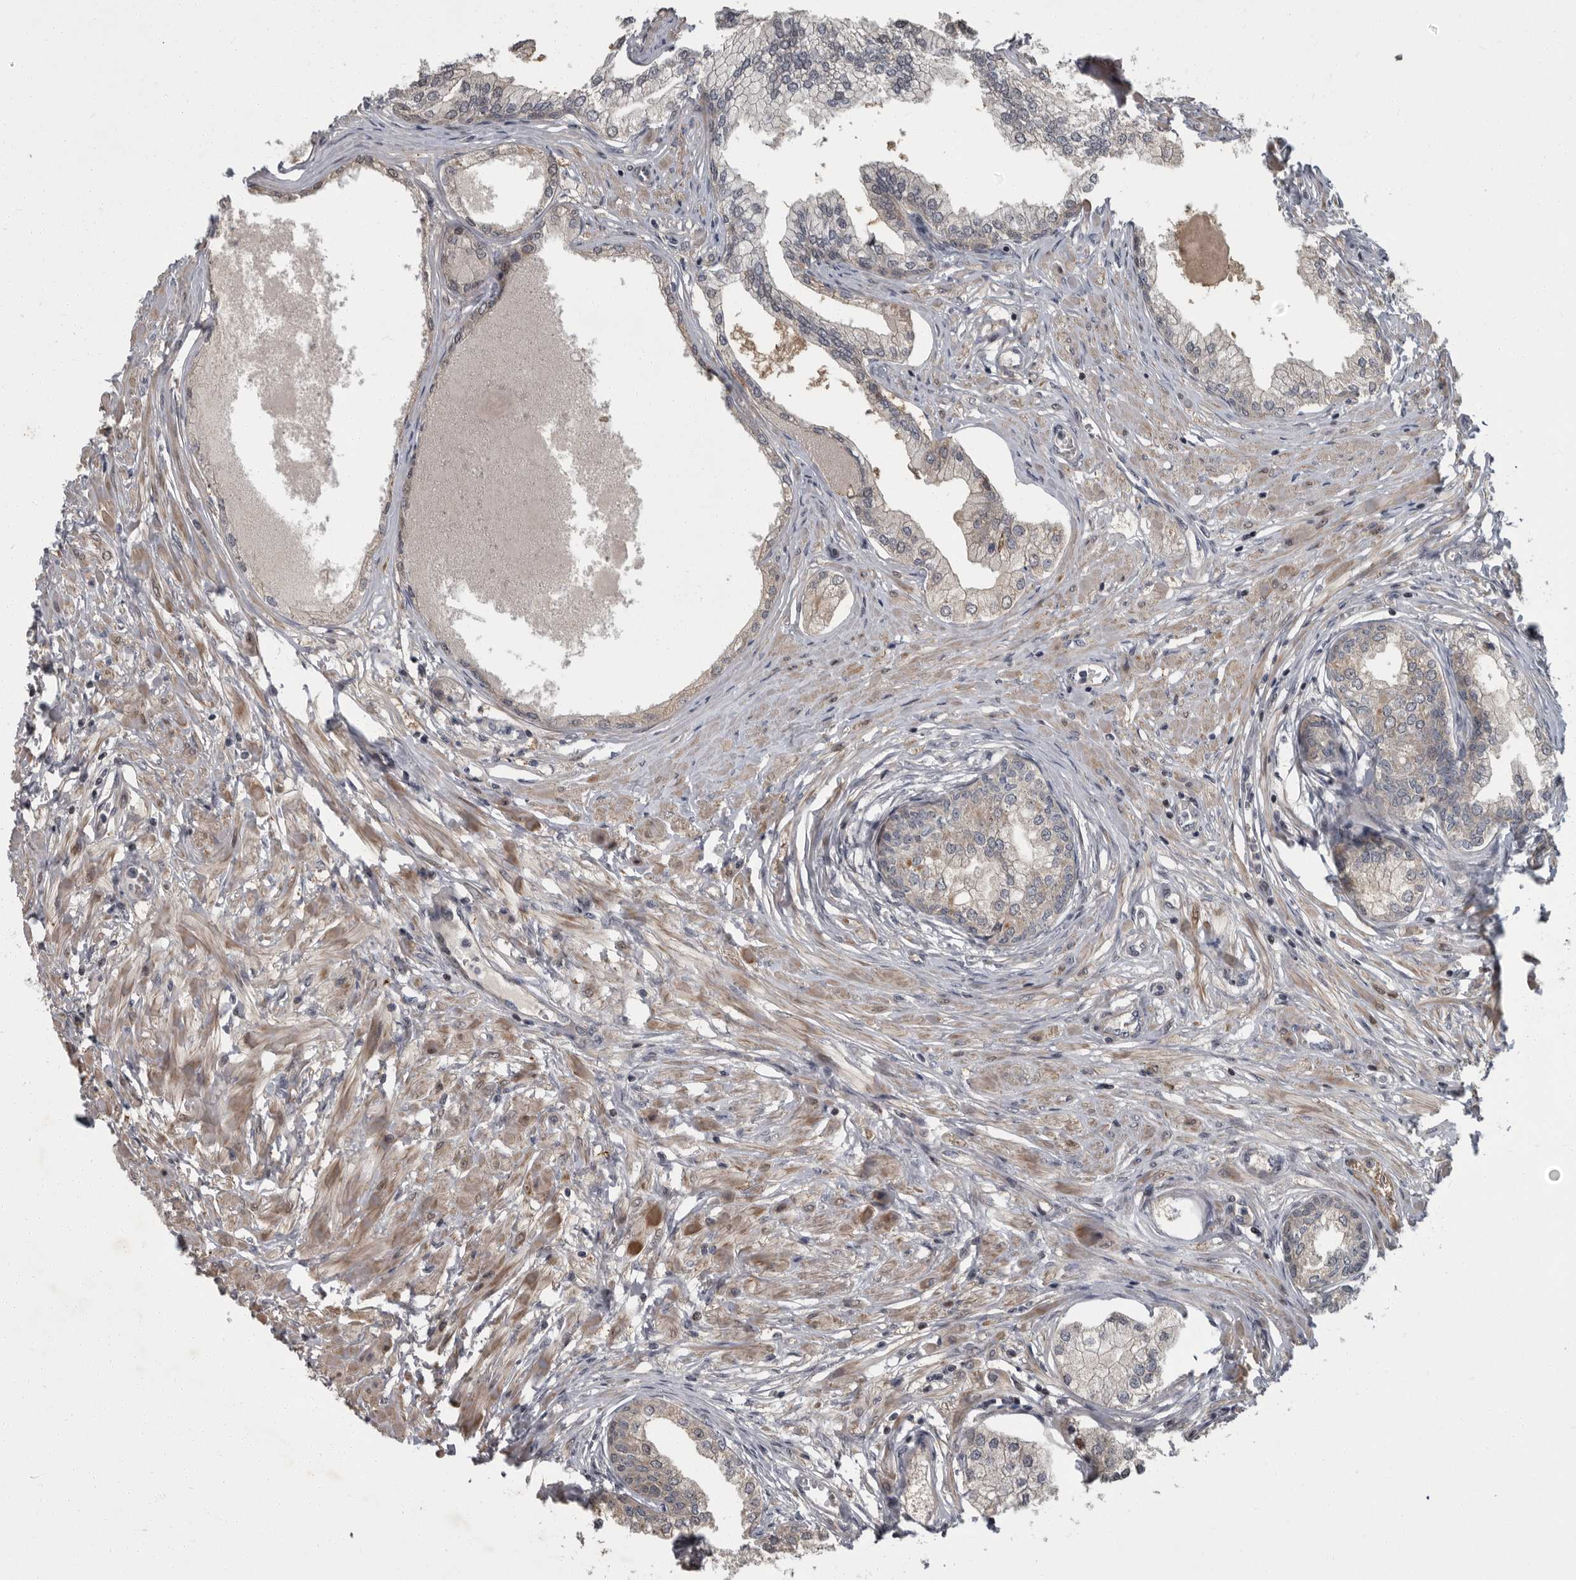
{"staining": {"intensity": "weak", "quantity": "25%-75%", "location": "cytoplasmic/membranous"}, "tissue": "prostate", "cell_type": "Glandular cells", "image_type": "normal", "snomed": [{"axis": "morphology", "description": "Normal tissue, NOS"}, {"axis": "morphology", "description": "Urothelial carcinoma, Low grade"}, {"axis": "topography", "description": "Urinary bladder"}, {"axis": "topography", "description": "Prostate"}], "caption": "This is an image of immunohistochemistry (IHC) staining of unremarkable prostate, which shows weak expression in the cytoplasmic/membranous of glandular cells.", "gene": "PDE7A", "patient": {"sex": "male", "age": 60}}